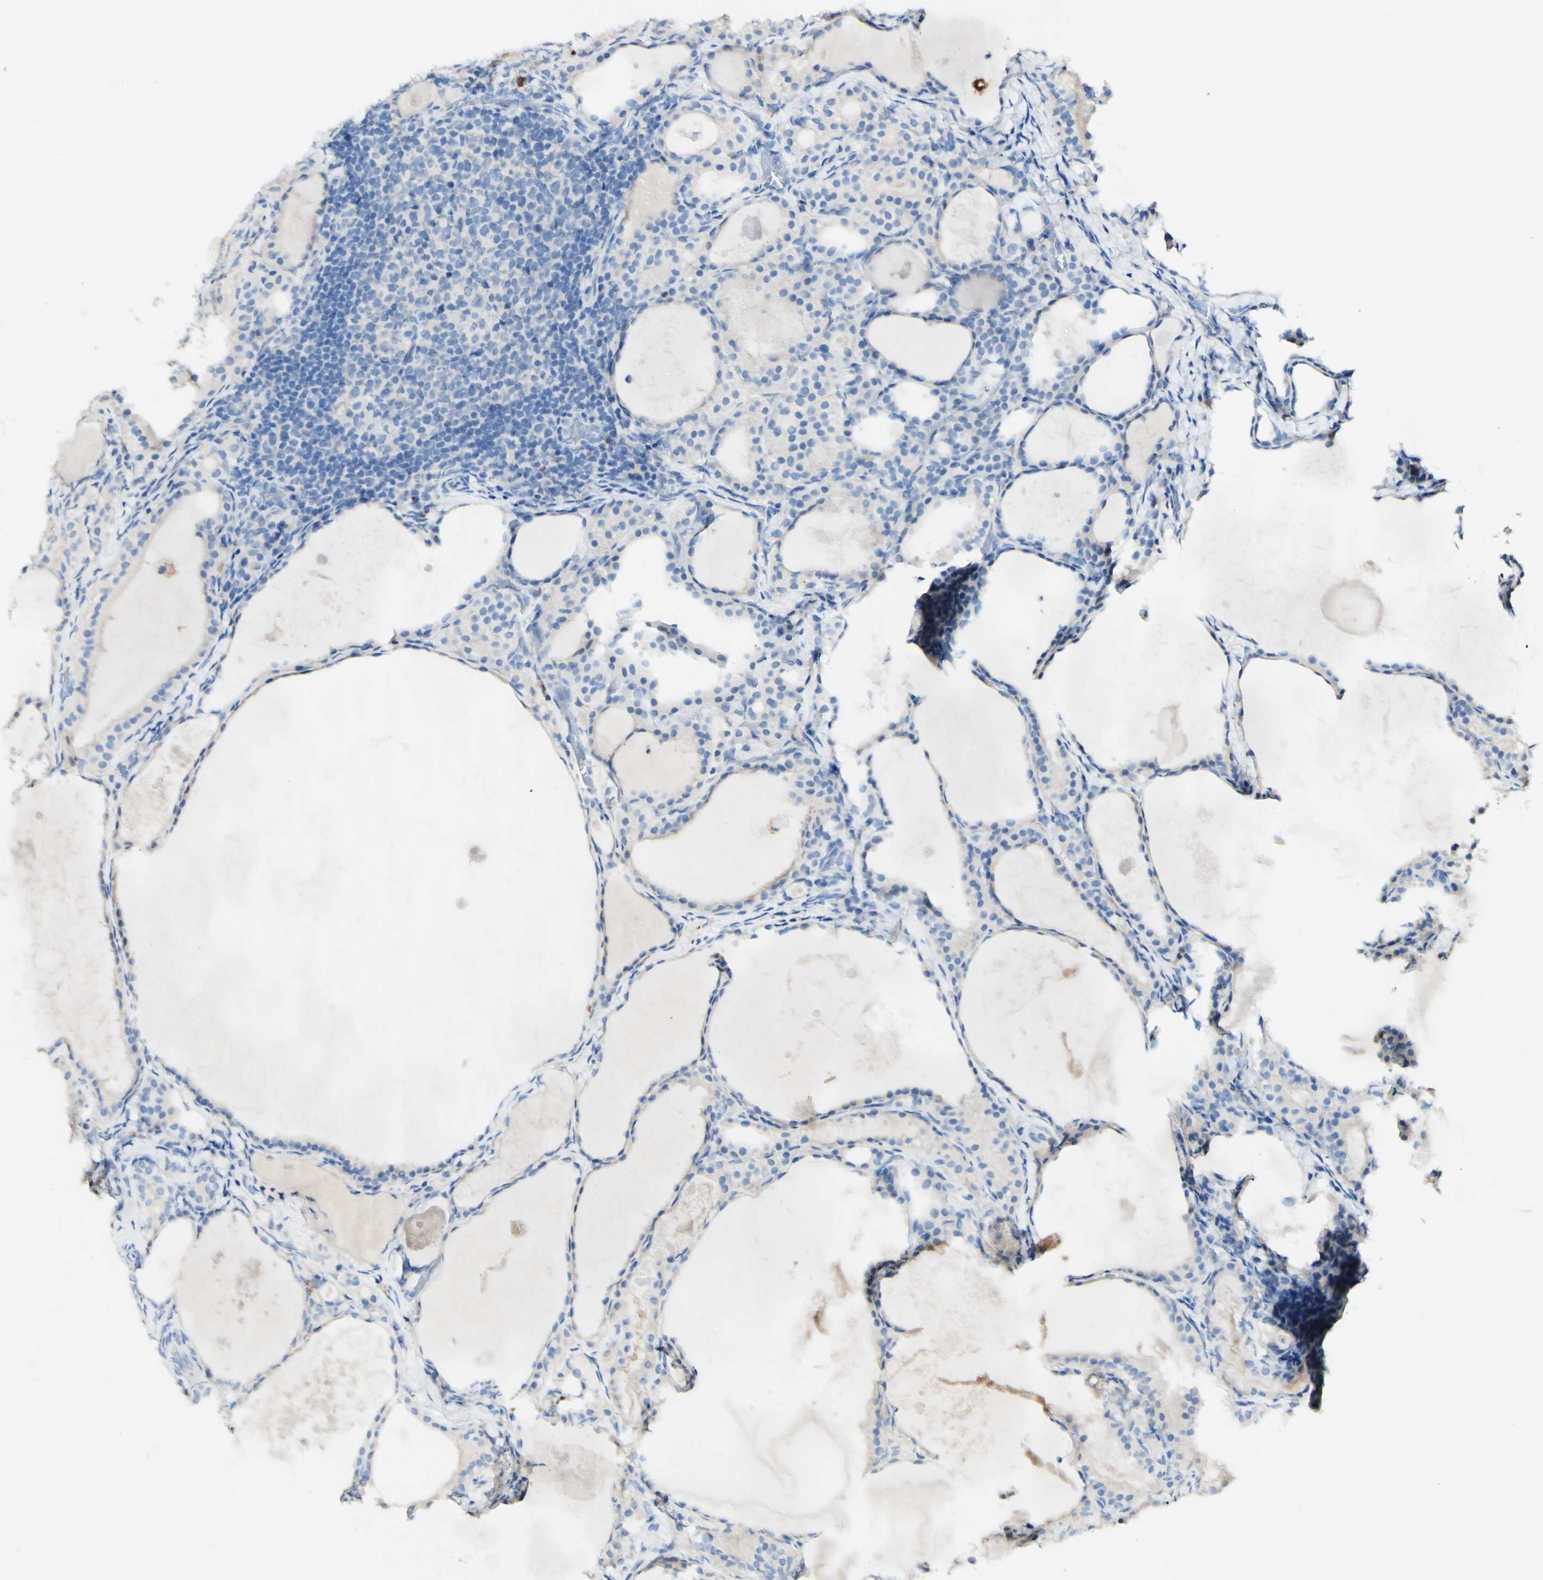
{"staining": {"intensity": "weak", "quantity": "<25%", "location": "cytoplasmic/membranous"}, "tissue": "thyroid cancer", "cell_type": "Tumor cells", "image_type": "cancer", "snomed": [{"axis": "morphology", "description": "Papillary adenocarcinoma, NOS"}, {"axis": "topography", "description": "Thyroid gland"}], "caption": "A high-resolution micrograph shows immunohistochemistry (IHC) staining of papillary adenocarcinoma (thyroid), which demonstrates no significant positivity in tumor cells.", "gene": "FGF4", "patient": {"sex": "female", "age": 42}}